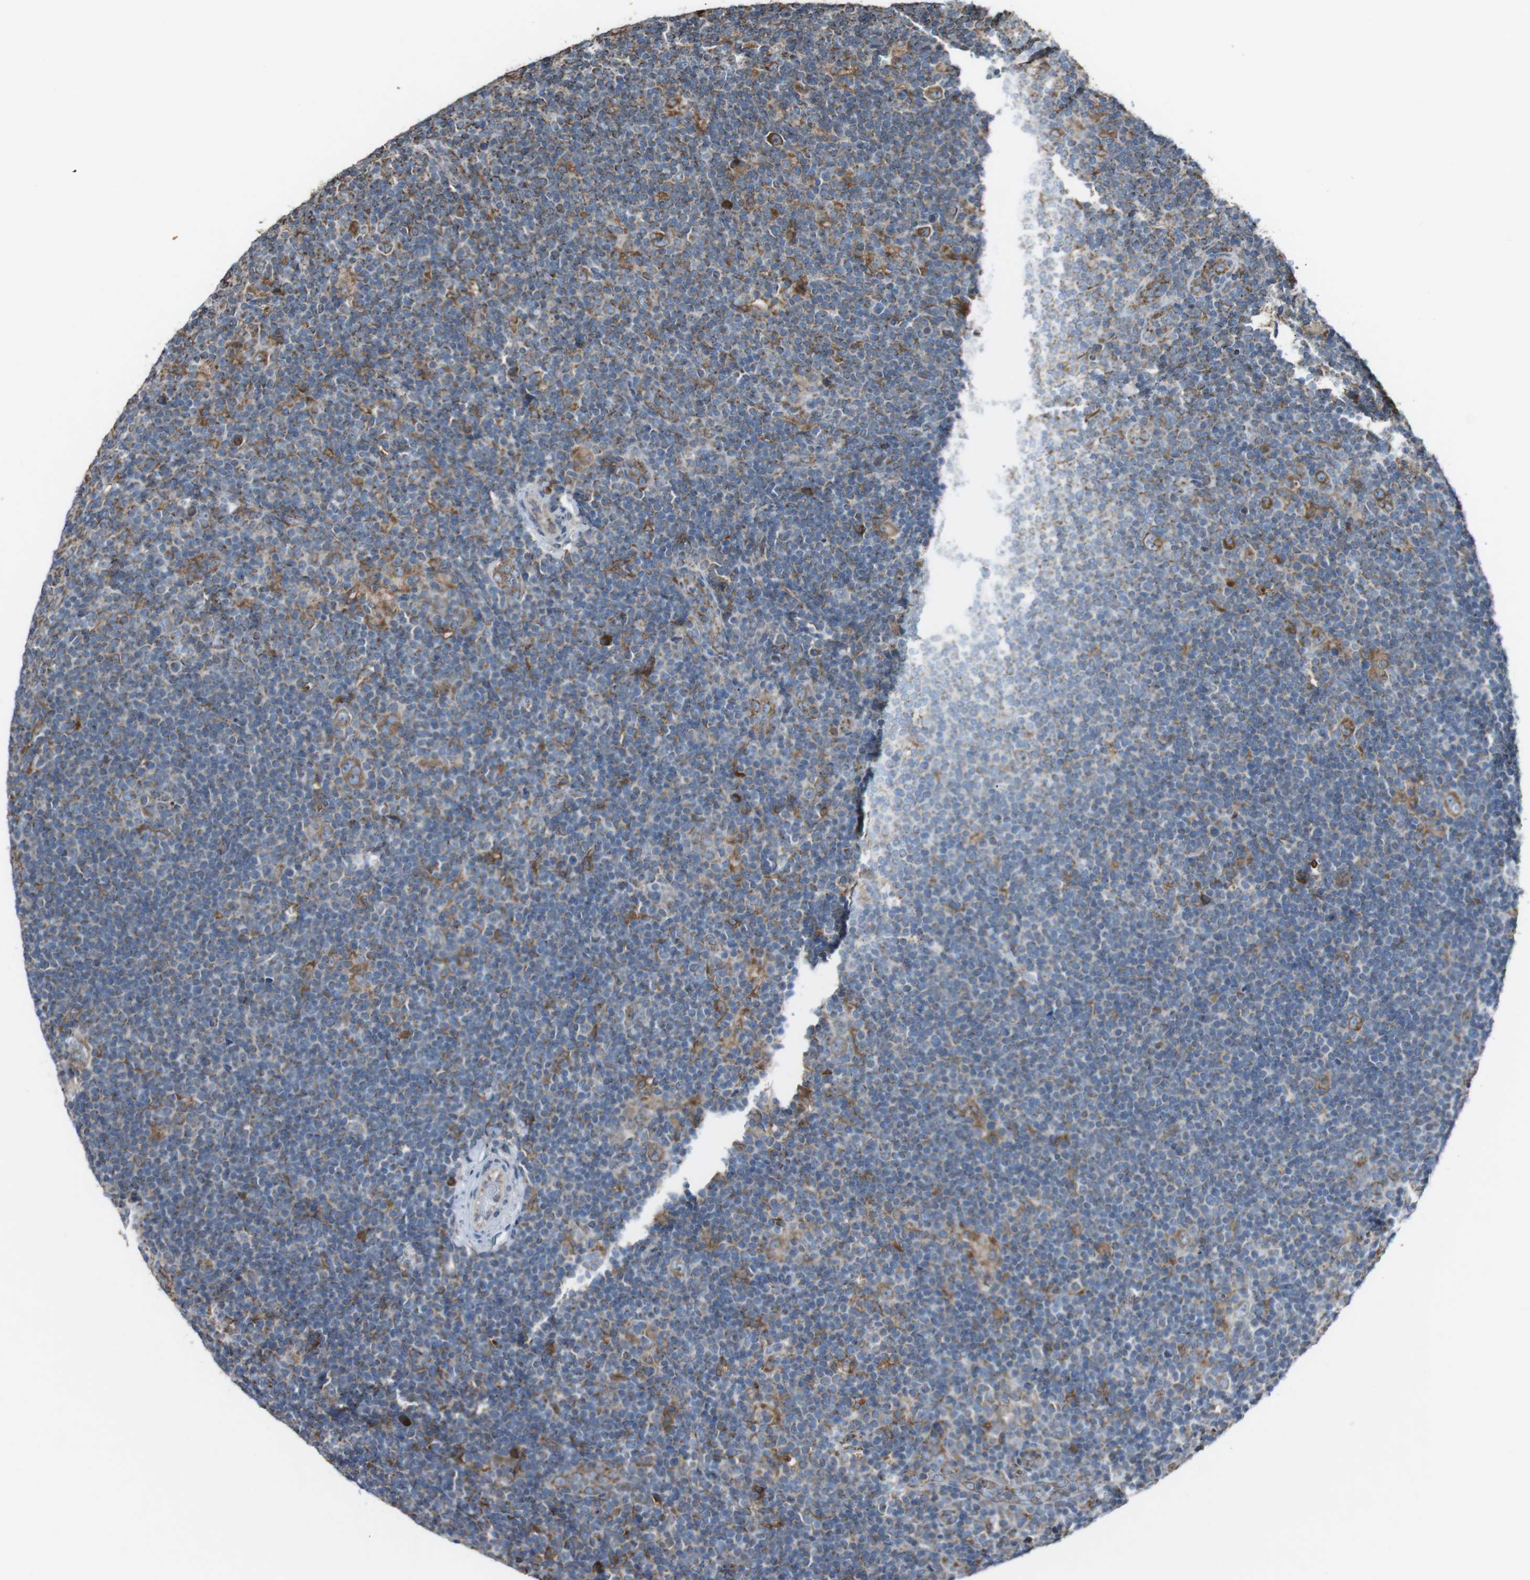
{"staining": {"intensity": "moderate", "quantity": ">75%", "location": "cytoplasmic/membranous"}, "tissue": "lymphoma", "cell_type": "Tumor cells", "image_type": "cancer", "snomed": [{"axis": "morphology", "description": "Hodgkin's disease, NOS"}, {"axis": "topography", "description": "Lymph node"}], "caption": "Immunohistochemistry (IHC) staining of lymphoma, which demonstrates medium levels of moderate cytoplasmic/membranous staining in approximately >75% of tumor cells indicating moderate cytoplasmic/membranous protein staining. The staining was performed using DAB (brown) for protein detection and nuclei were counterstained in hematoxylin (blue).", "gene": "CISD2", "patient": {"sex": "female", "age": 57}}